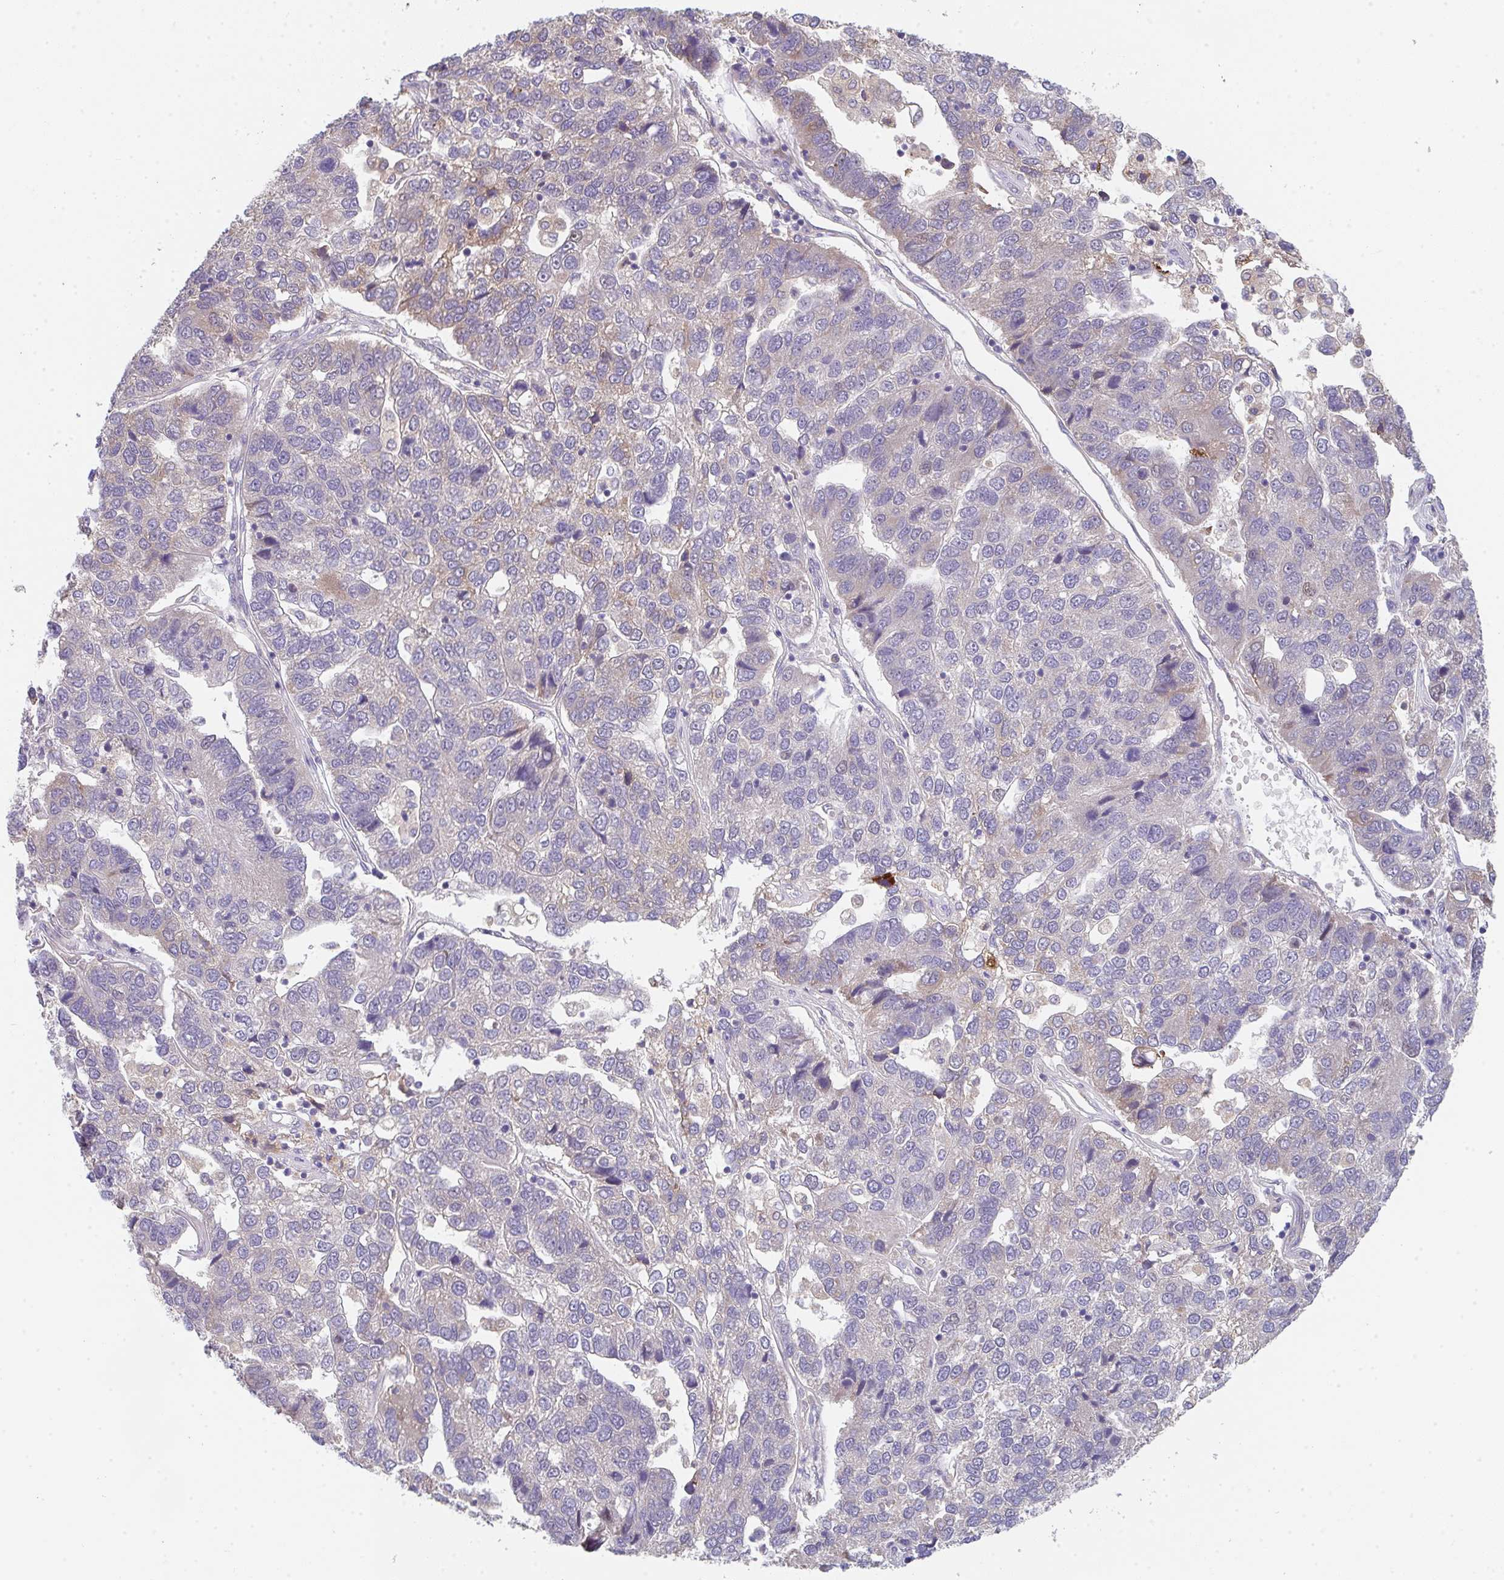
{"staining": {"intensity": "negative", "quantity": "none", "location": "none"}, "tissue": "pancreatic cancer", "cell_type": "Tumor cells", "image_type": "cancer", "snomed": [{"axis": "morphology", "description": "Adenocarcinoma, NOS"}, {"axis": "topography", "description": "Pancreas"}], "caption": "Immunohistochemistry image of pancreatic cancer (adenocarcinoma) stained for a protein (brown), which demonstrates no expression in tumor cells. (DAB (3,3'-diaminobenzidine) immunohistochemistry (IHC) visualized using brightfield microscopy, high magnification).", "gene": "TSPAN31", "patient": {"sex": "female", "age": 61}}